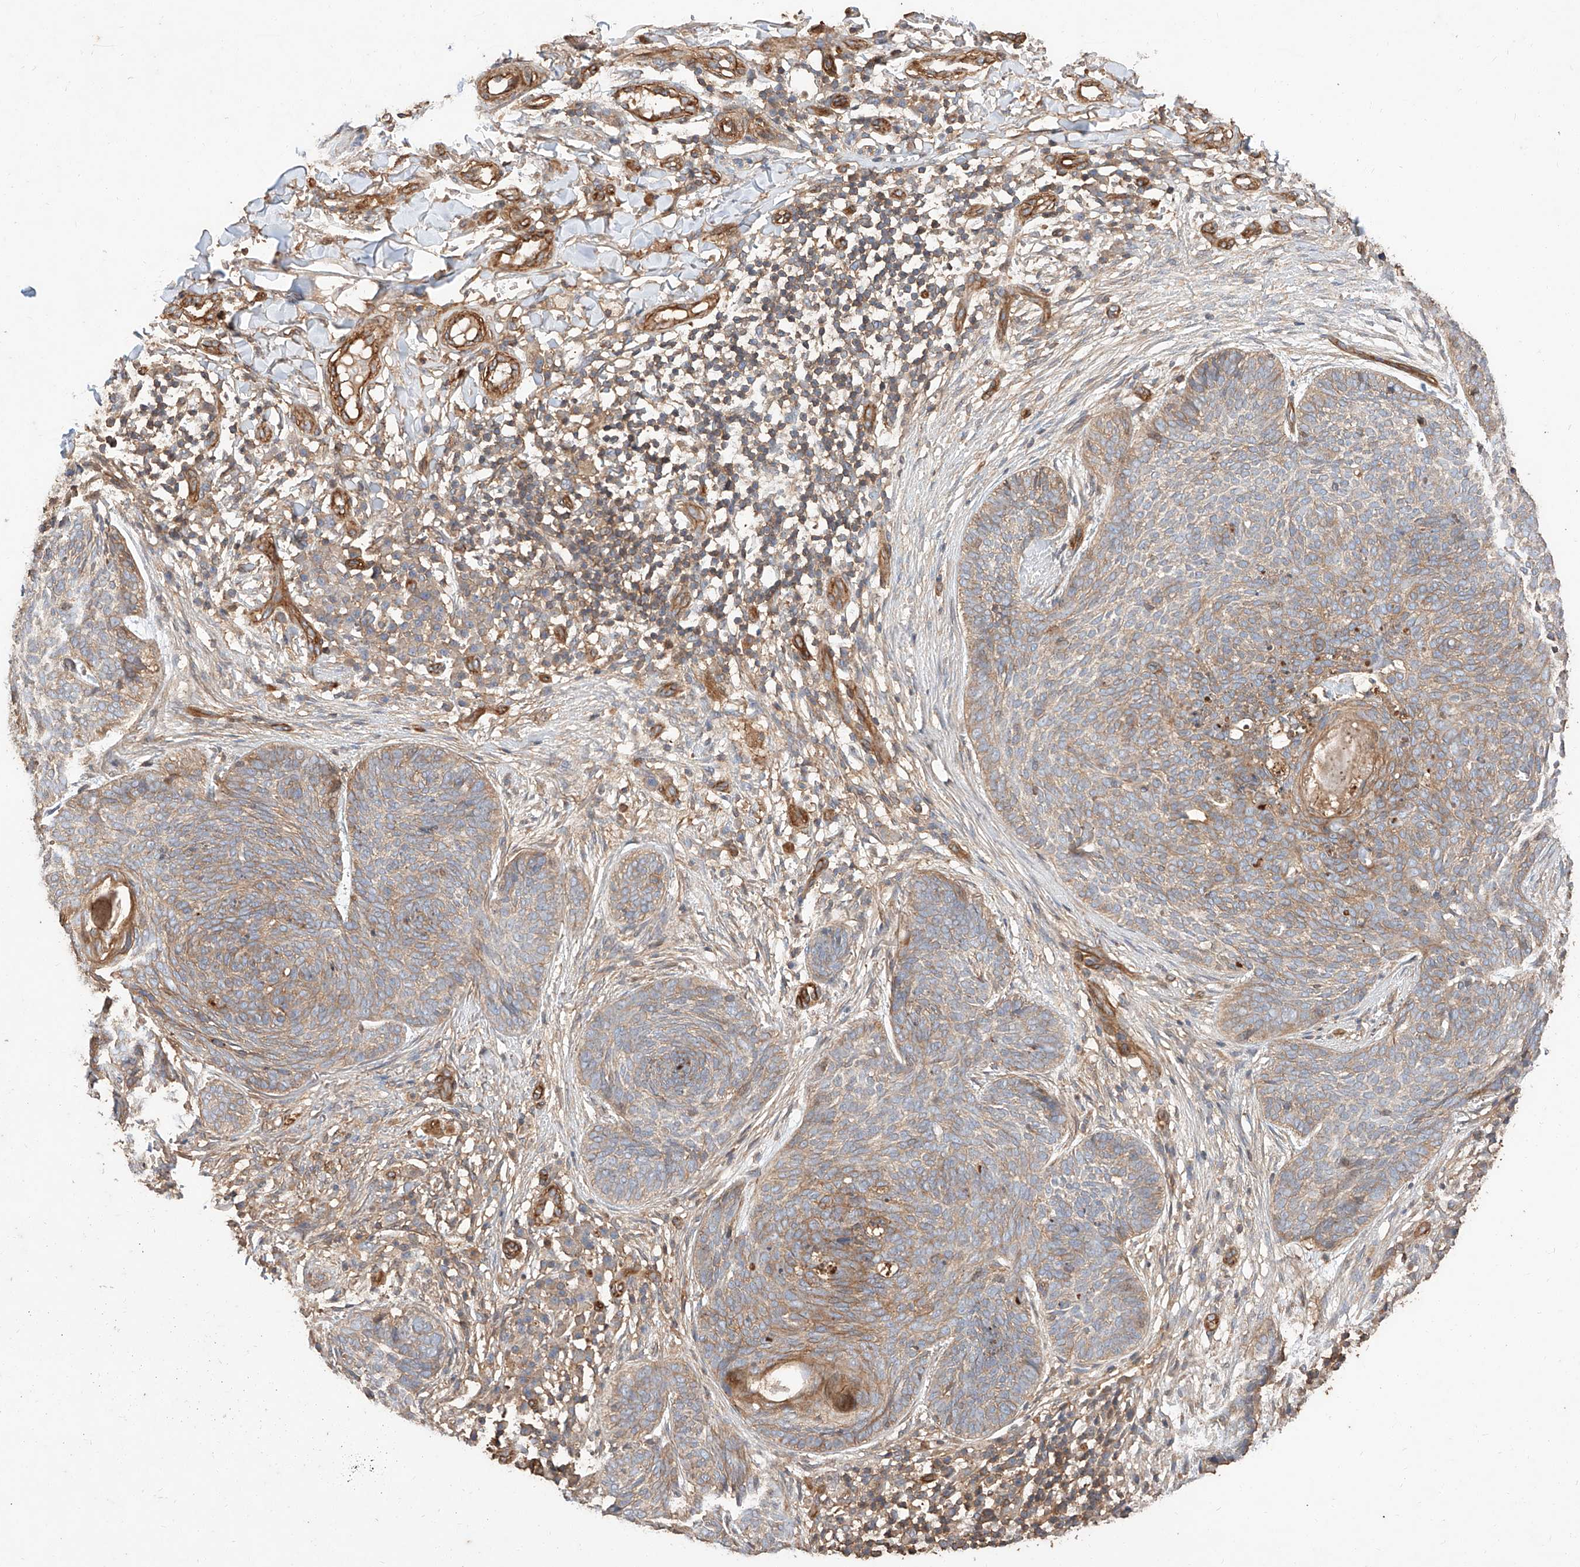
{"staining": {"intensity": "weak", "quantity": "25%-75%", "location": "cytoplasmic/membranous"}, "tissue": "skin cancer", "cell_type": "Tumor cells", "image_type": "cancer", "snomed": [{"axis": "morphology", "description": "Basal cell carcinoma"}, {"axis": "topography", "description": "Skin"}], "caption": "Immunohistochemistry histopathology image of skin cancer stained for a protein (brown), which shows low levels of weak cytoplasmic/membranous staining in approximately 25%-75% of tumor cells.", "gene": "GHDC", "patient": {"sex": "female", "age": 64}}